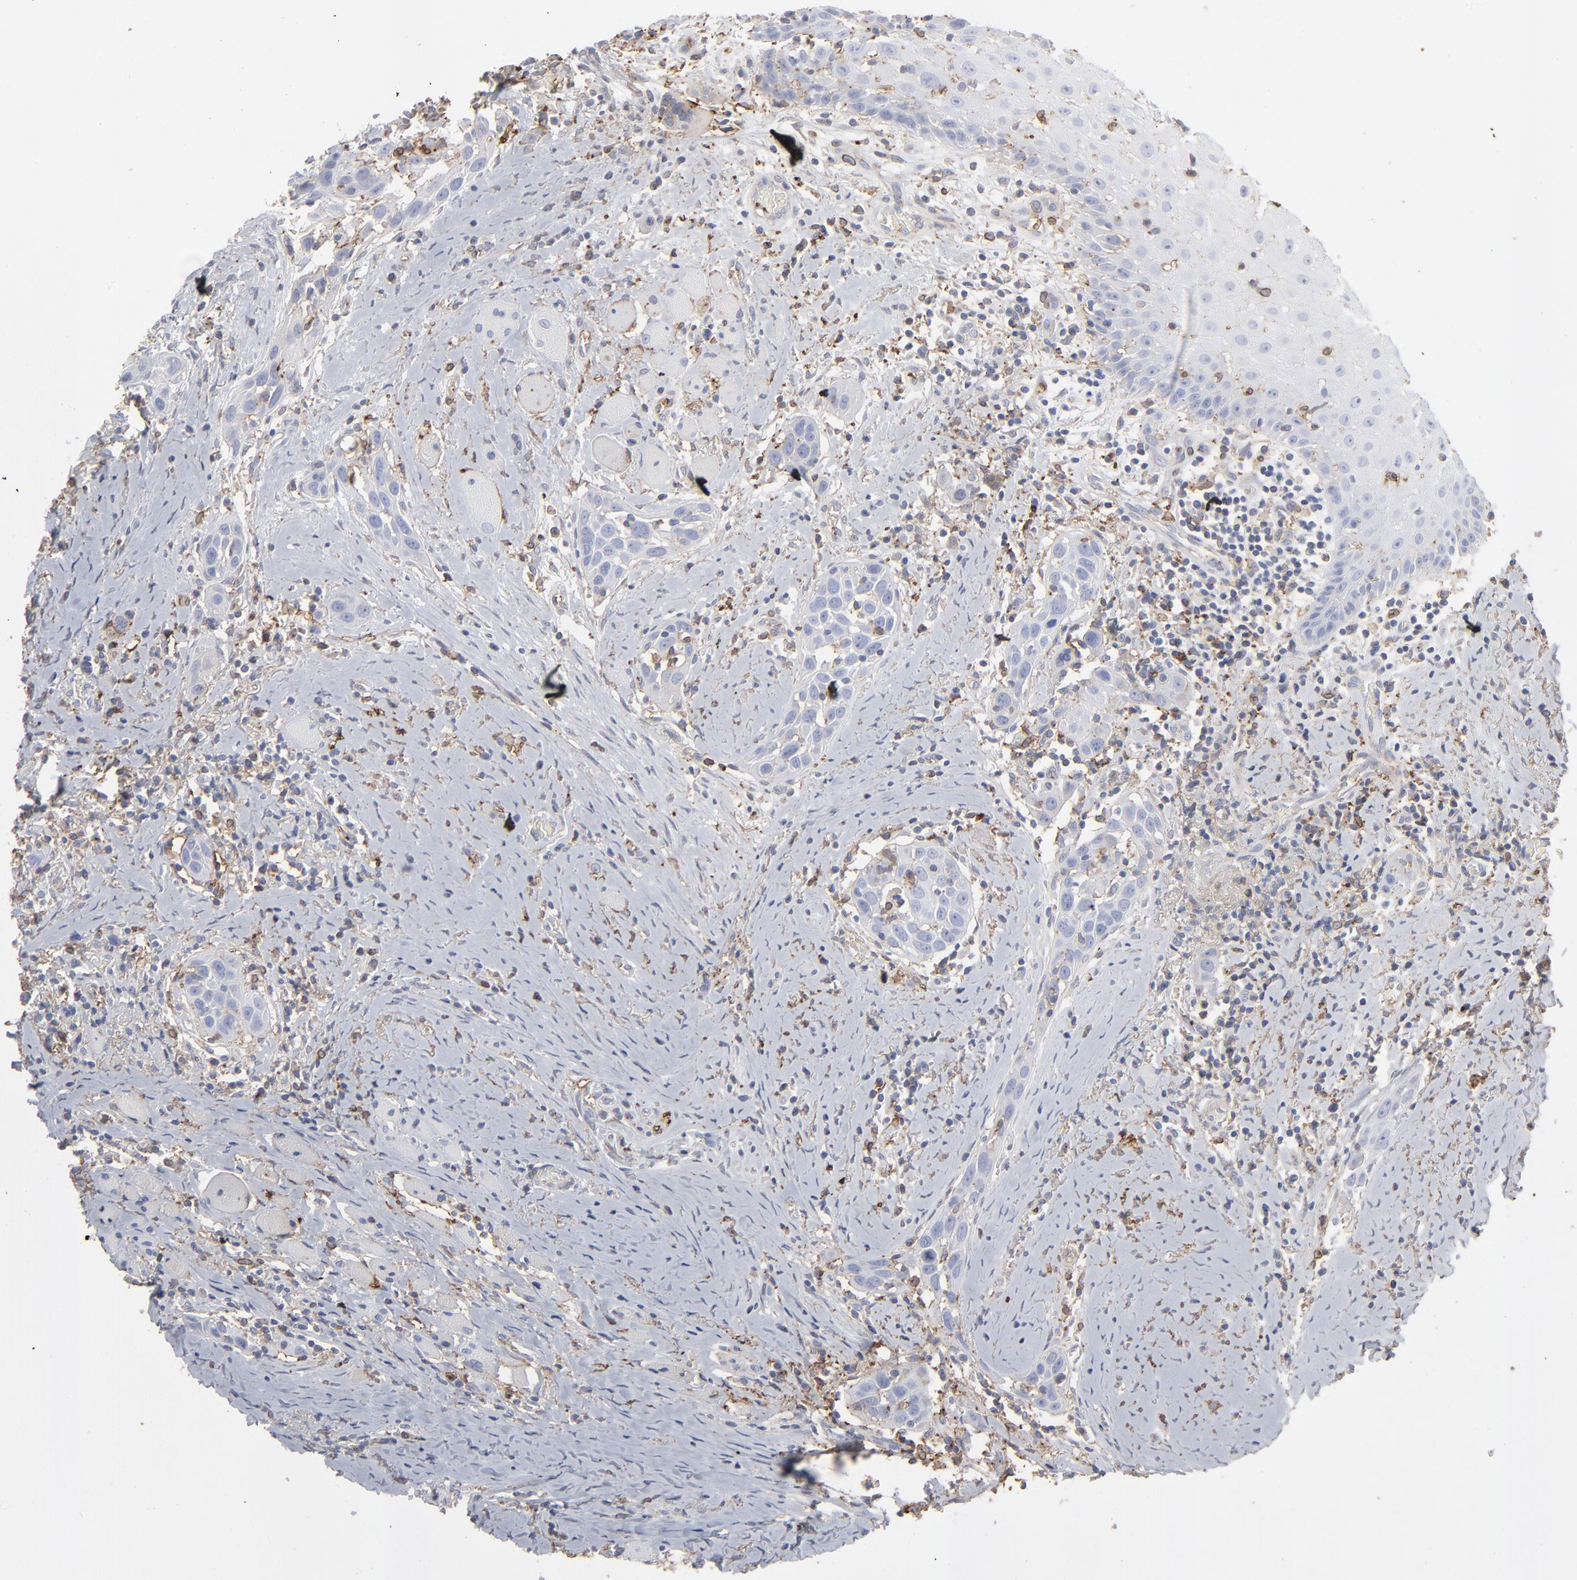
{"staining": {"intensity": "weak", "quantity": "25%-75%", "location": "cytoplasmic/membranous"}, "tissue": "head and neck cancer", "cell_type": "Tumor cells", "image_type": "cancer", "snomed": [{"axis": "morphology", "description": "Squamous cell carcinoma, NOS"}, {"axis": "topography", "description": "Oral tissue"}, {"axis": "topography", "description": "Head-Neck"}], "caption": "DAB immunohistochemical staining of human head and neck cancer demonstrates weak cytoplasmic/membranous protein expression in about 25%-75% of tumor cells.", "gene": "ANXA5", "patient": {"sex": "female", "age": 50}}